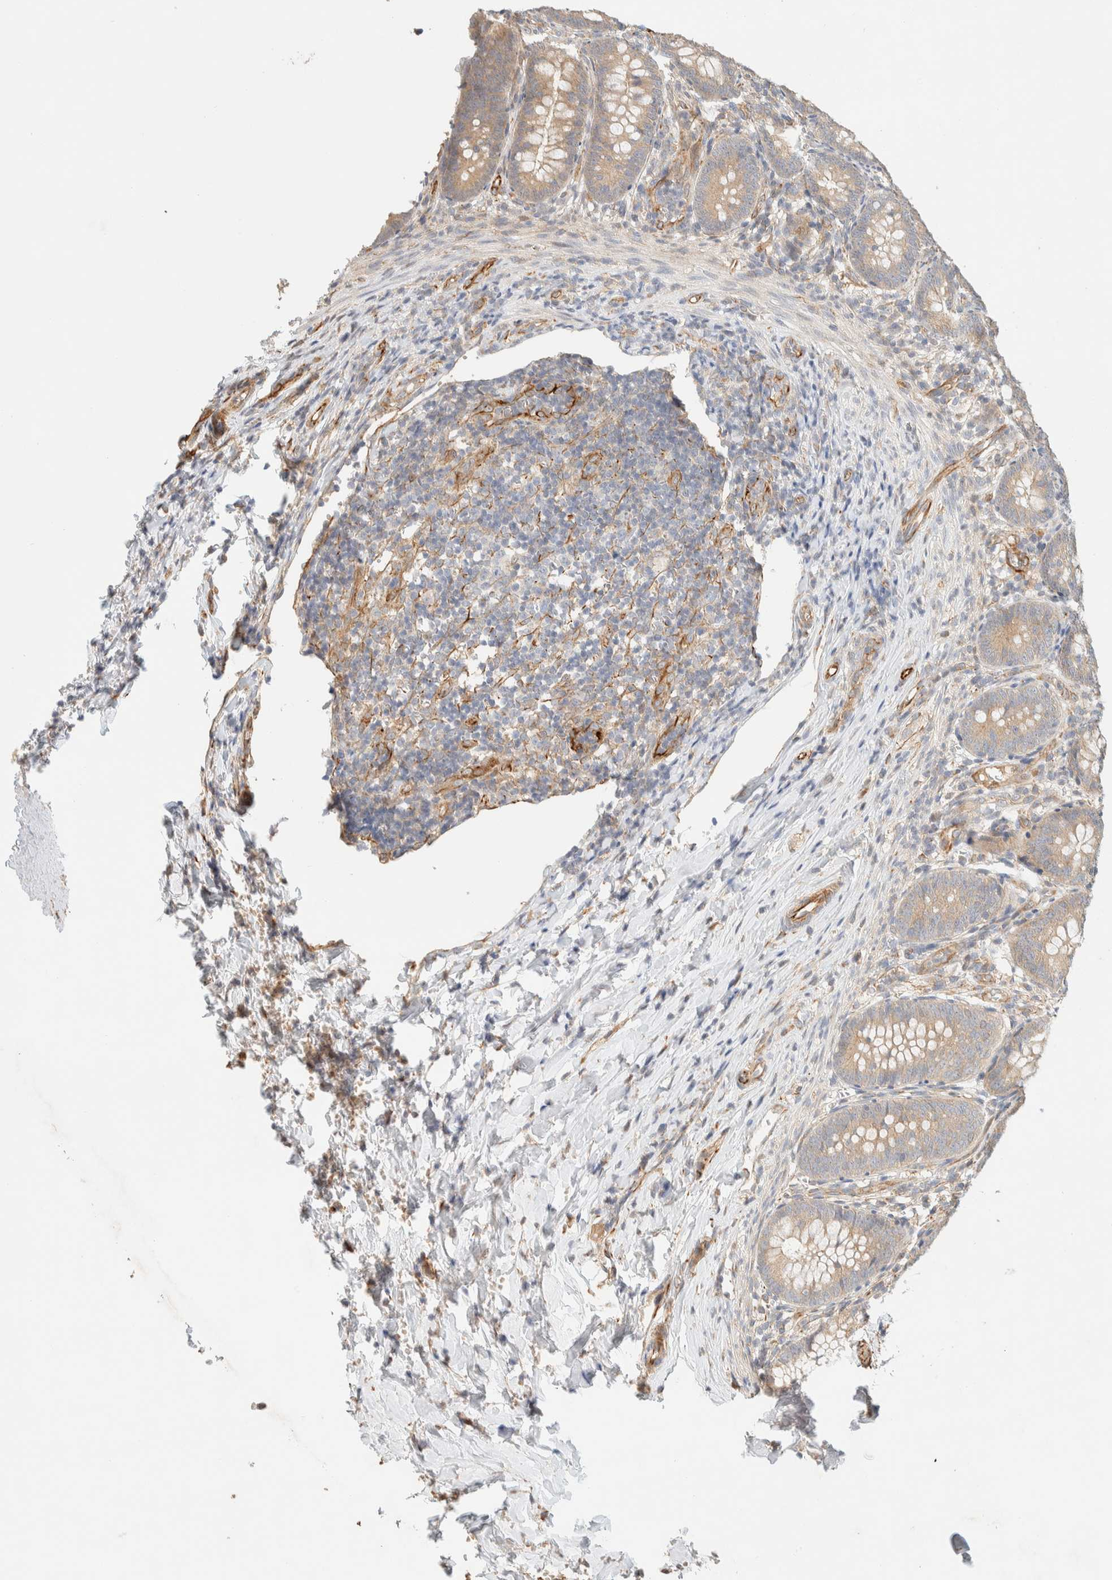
{"staining": {"intensity": "weak", "quantity": ">75%", "location": "cytoplasmic/membranous"}, "tissue": "appendix", "cell_type": "Glandular cells", "image_type": "normal", "snomed": [{"axis": "morphology", "description": "Normal tissue, NOS"}, {"axis": "topography", "description": "Appendix"}], "caption": "Weak cytoplasmic/membranous expression is identified in about >75% of glandular cells in benign appendix.", "gene": "FAT1", "patient": {"sex": "male", "age": 1}}